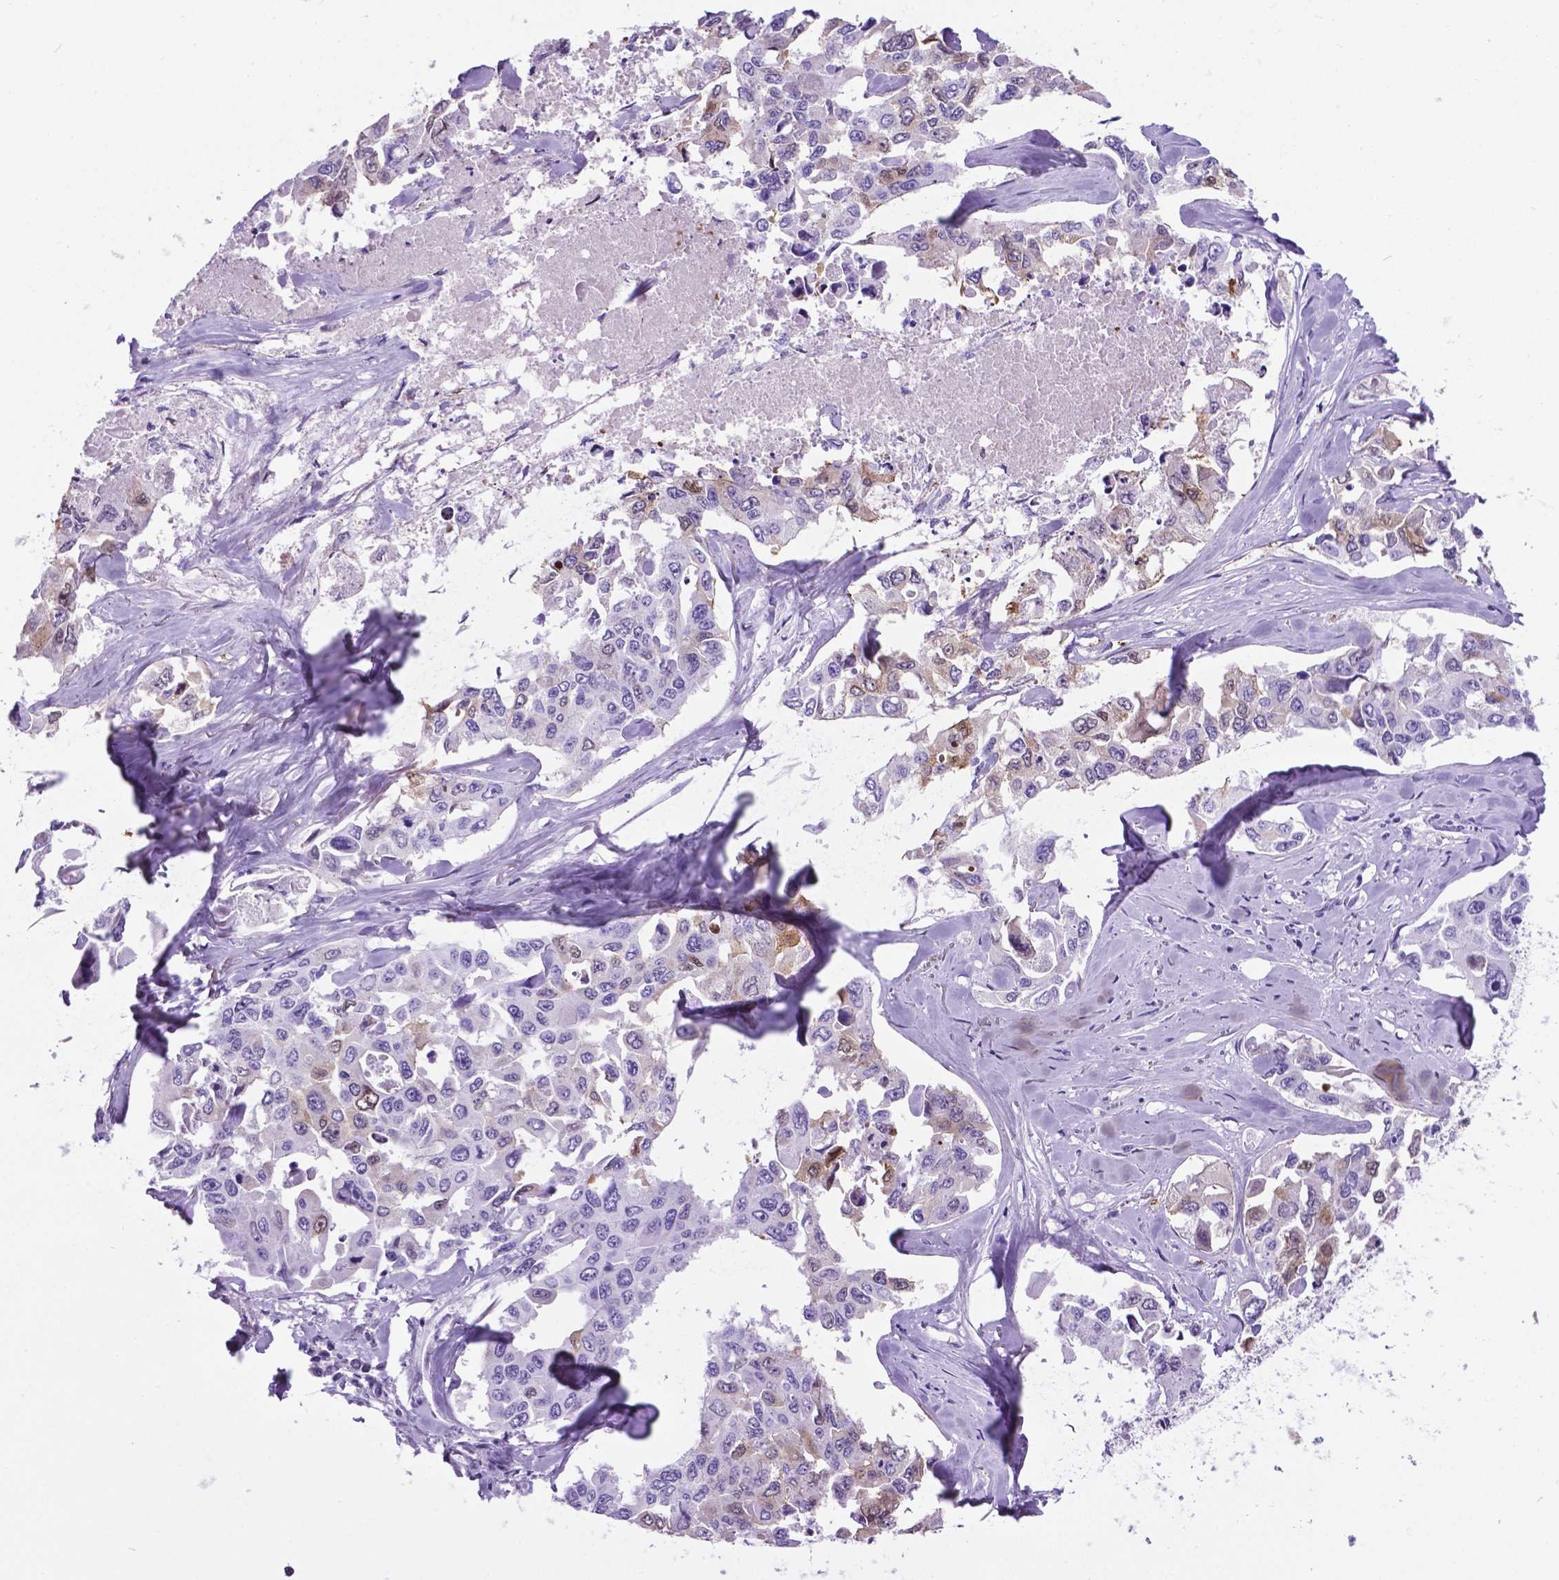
{"staining": {"intensity": "moderate", "quantity": "<25%", "location": "nuclear"}, "tissue": "lung cancer", "cell_type": "Tumor cells", "image_type": "cancer", "snomed": [{"axis": "morphology", "description": "Adenocarcinoma, NOS"}, {"axis": "topography", "description": "Lung"}], "caption": "Human lung cancer stained with a protein marker exhibits moderate staining in tumor cells.", "gene": "C17orf107", "patient": {"sex": "male", "age": 64}}